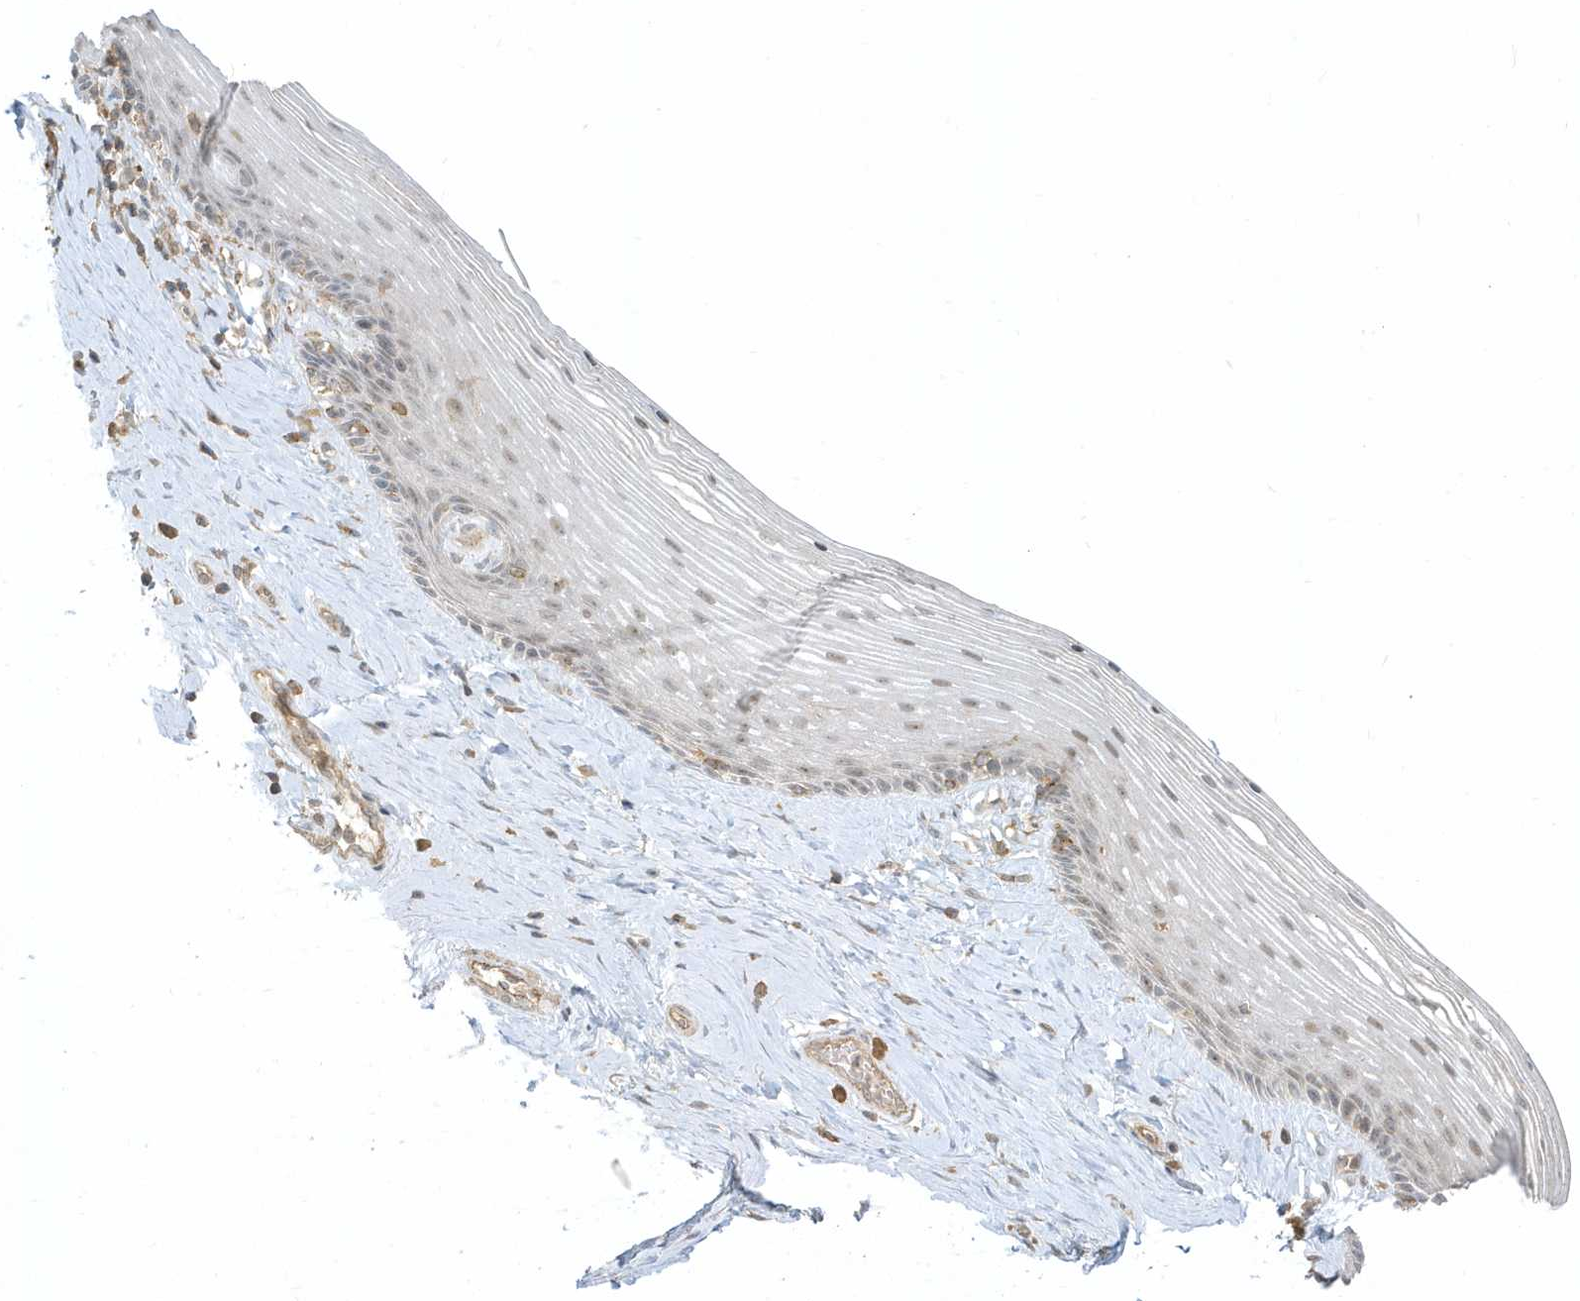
{"staining": {"intensity": "weak", "quantity": "<25%", "location": "nuclear"}, "tissue": "vagina", "cell_type": "Squamous epithelial cells", "image_type": "normal", "snomed": [{"axis": "morphology", "description": "Normal tissue, NOS"}, {"axis": "topography", "description": "Vagina"}], "caption": "Human vagina stained for a protein using IHC displays no expression in squamous epithelial cells.", "gene": "ZBTB8A", "patient": {"sex": "female", "age": 46}}